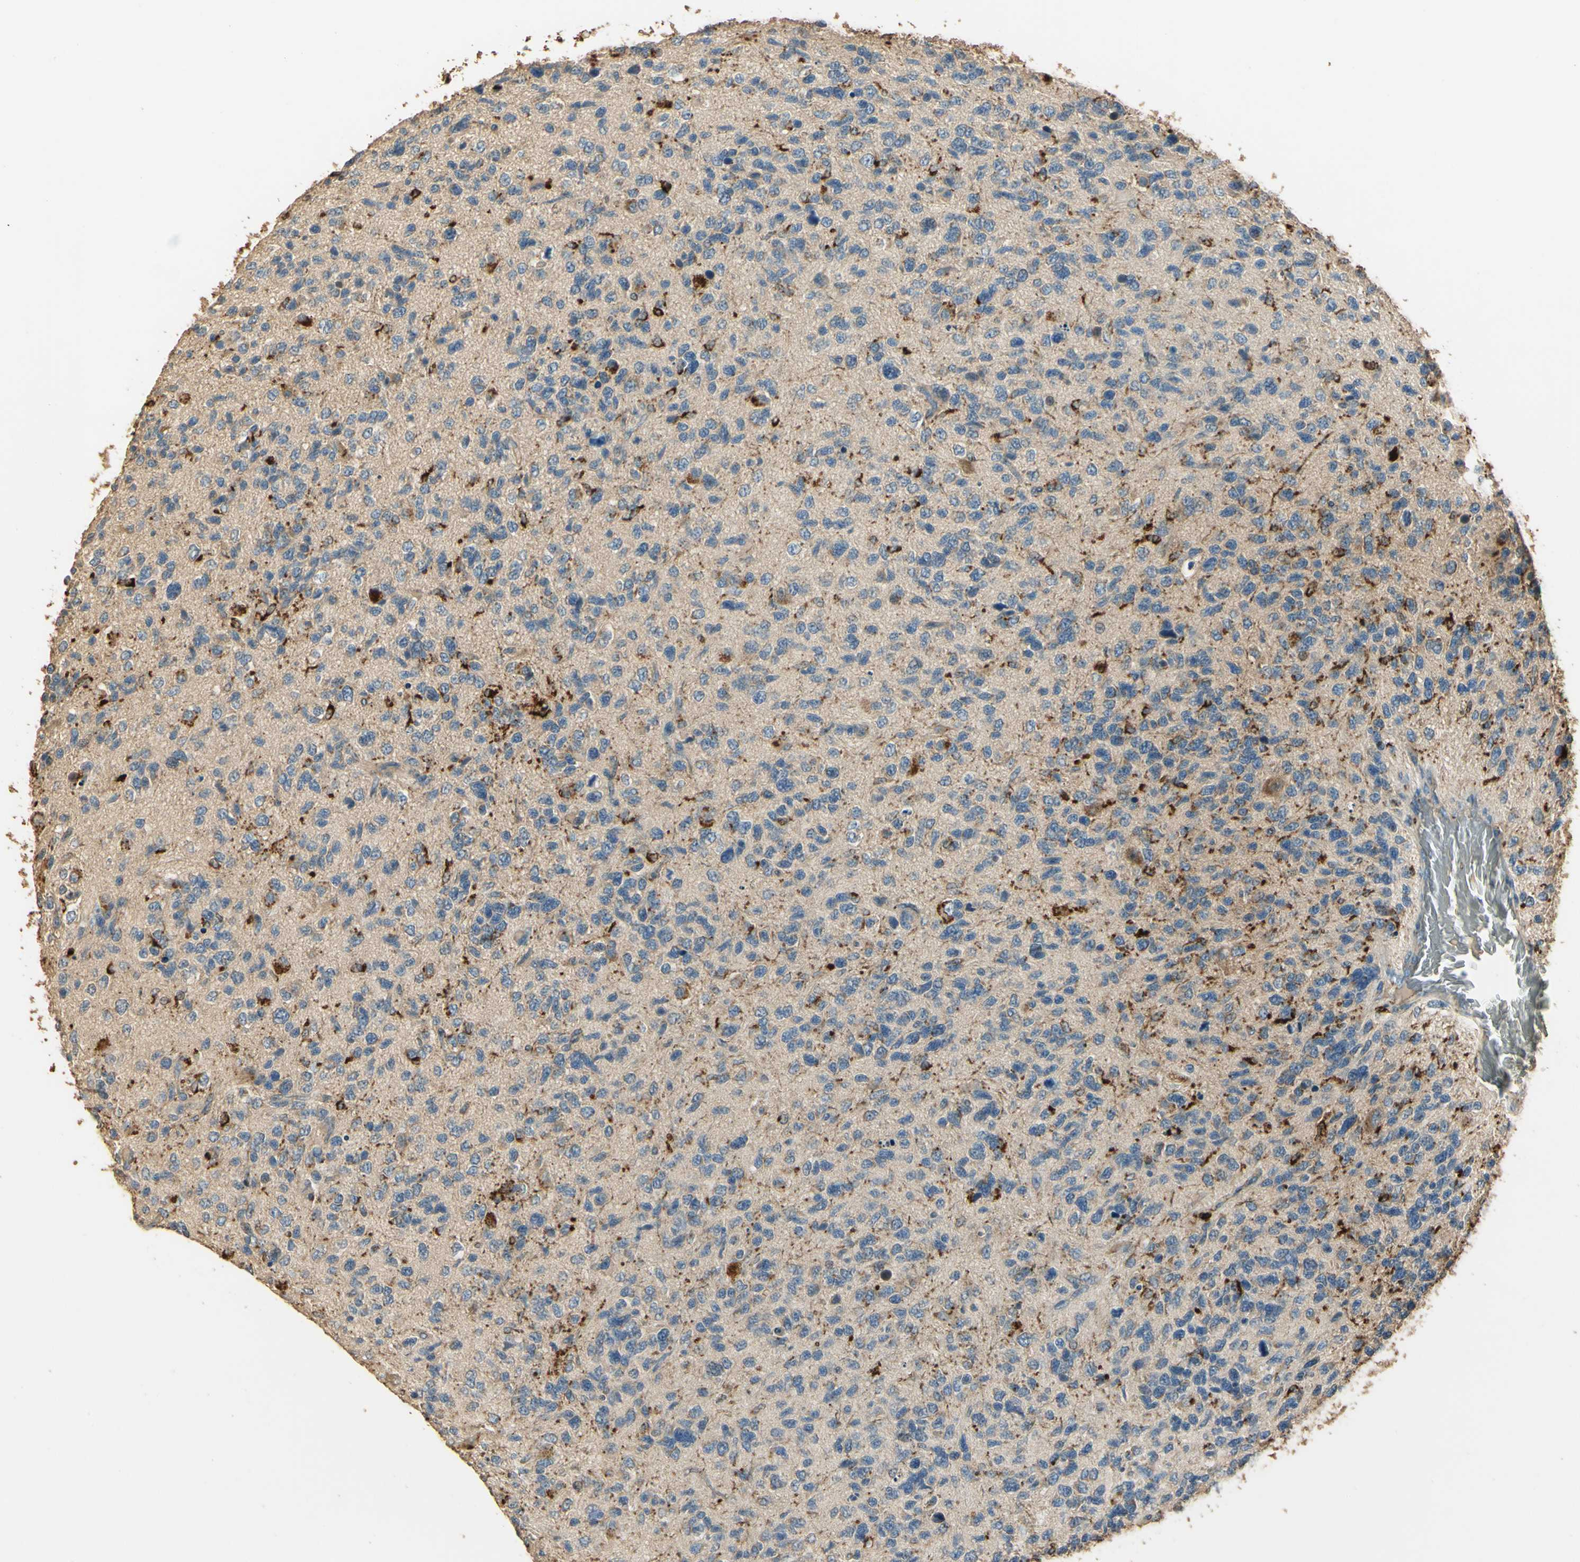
{"staining": {"intensity": "moderate", "quantity": "<25%", "location": "cytoplasmic/membranous"}, "tissue": "glioma", "cell_type": "Tumor cells", "image_type": "cancer", "snomed": [{"axis": "morphology", "description": "Glioma, malignant, High grade"}, {"axis": "topography", "description": "Brain"}], "caption": "Protein expression analysis of malignant glioma (high-grade) exhibits moderate cytoplasmic/membranous expression in approximately <25% of tumor cells. (DAB IHC with brightfield microscopy, high magnification).", "gene": "ARHGEF17", "patient": {"sex": "female", "age": 58}}